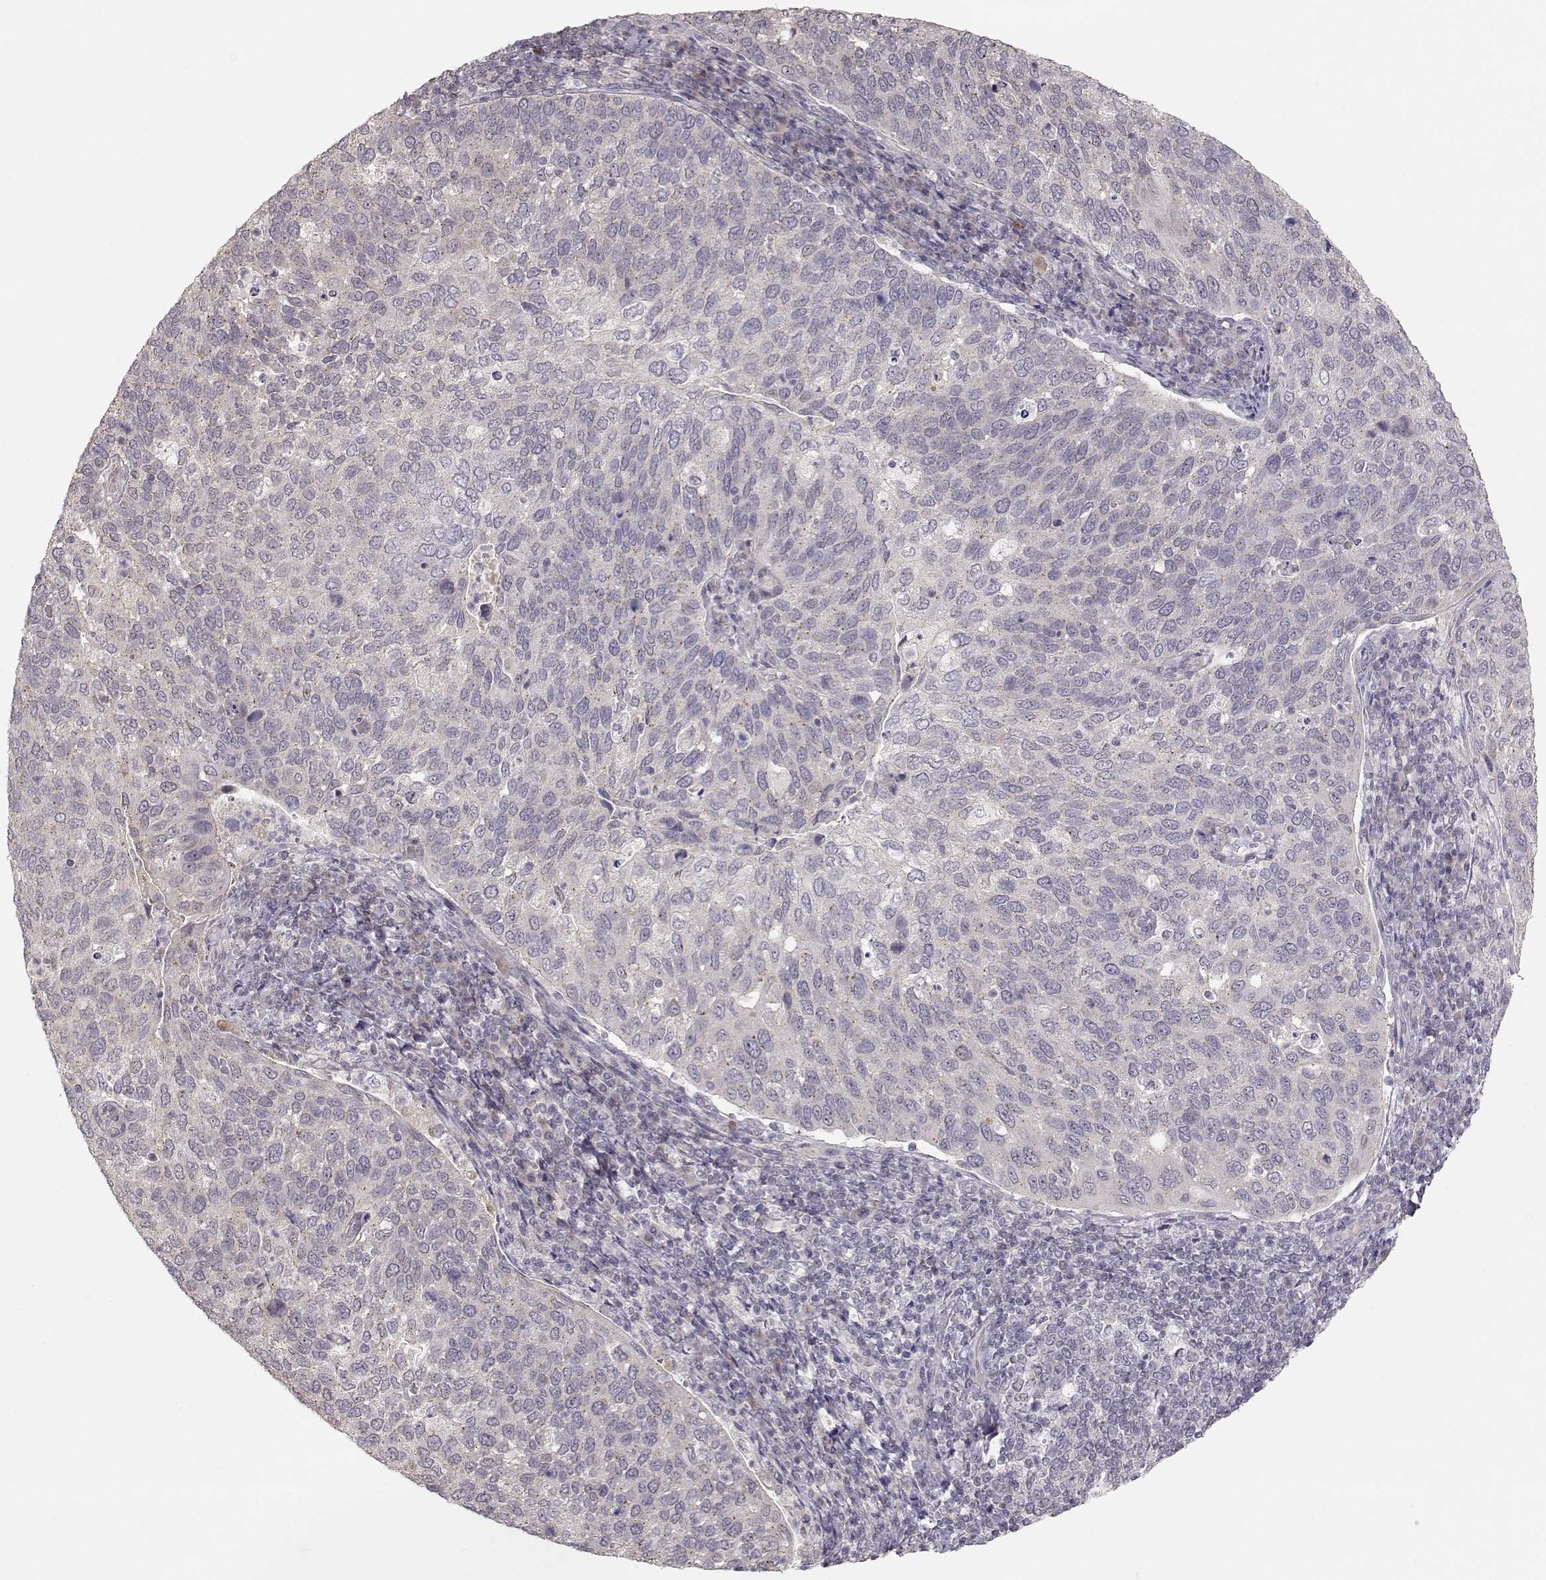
{"staining": {"intensity": "negative", "quantity": "none", "location": "none"}, "tissue": "cervical cancer", "cell_type": "Tumor cells", "image_type": "cancer", "snomed": [{"axis": "morphology", "description": "Squamous cell carcinoma, NOS"}, {"axis": "topography", "description": "Cervix"}], "caption": "Immunohistochemistry of human cervical cancer (squamous cell carcinoma) reveals no staining in tumor cells.", "gene": "PNMT", "patient": {"sex": "female", "age": 54}}